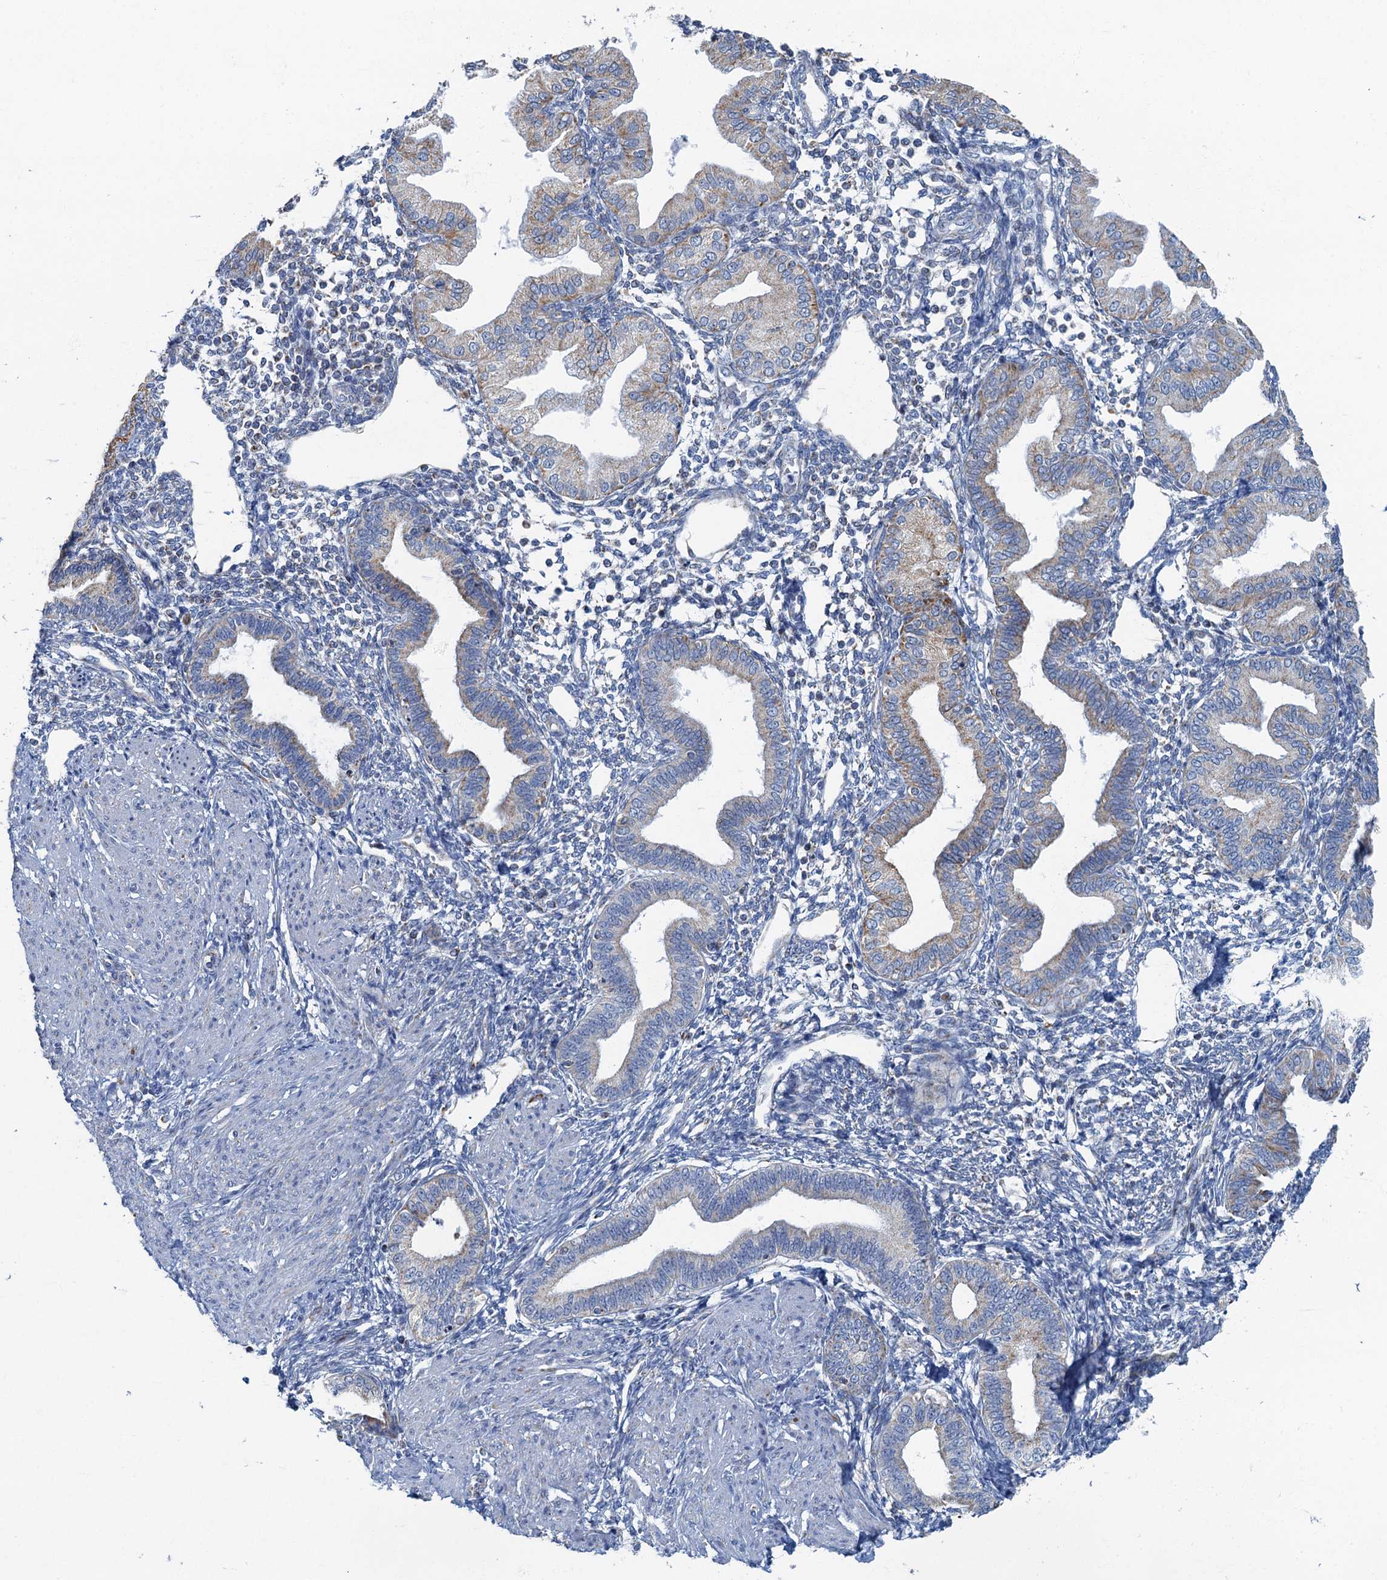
{"staining": {"intensity": "negative", "quantity": "none", "location": "none"}, "tissue": "endometrium", "cell_type": "Cells in endometrial stroma", "image_type": "normal", "snomed": [{"axis": "morphology", "description": "Normal tissue, NOS"}, {"axis": "topography", "description": "Endometrium"}], "caption": "Cells in endometrial stroma are negative for protein expression in normal human endometrium. The staining was performed using DAB (3,3'-diaminobenzidine) to visualize the protein expression in brown, while the nuclei were stained in blue with hematoxylin (Magnification: 20x).", "gene": "RAD9B", "patient": {"sex": "female", "age": 53}}